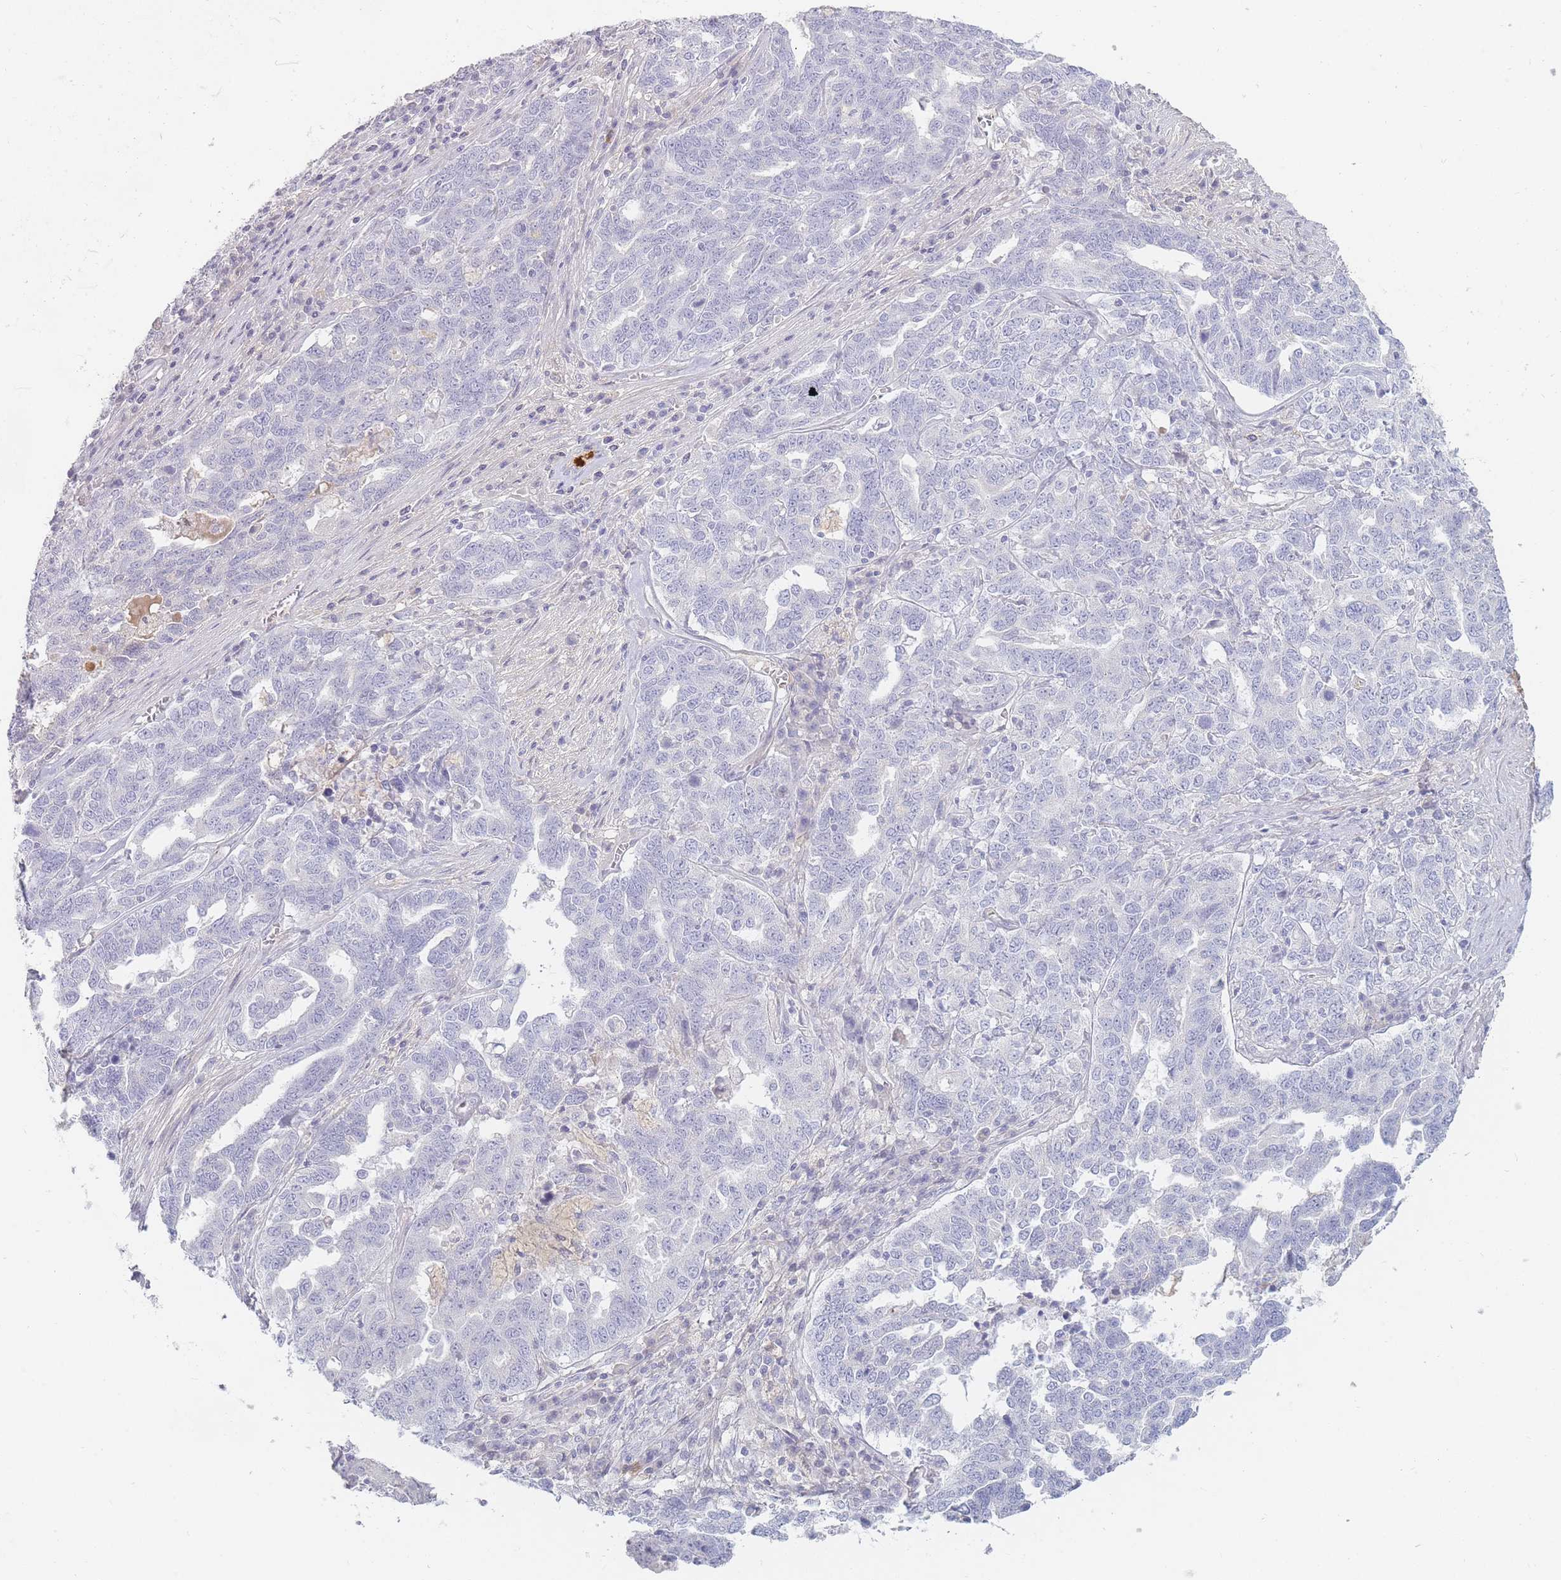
{"staining": {"intensity": "negative", "quantity": "none", "location": "none"}, "tissue": "ovarian cancer", "cell_type": "Tumor cells", "image_type": "cancer", "snomed": [{"axis": "morphology", "description": "Carcinoma, endometroid"}, {"axis": "topography", "description": "Ovary"}], "caption": "High magnification brightfield microscopy of ovarian cancer (endometroid carcinoma) stained with DAB (3,3'-diaminobenzidine) (brown) and counterstained with hematoxylin (blue): tumor cells show no significant expression. (Stains: DAB immunohistochemistry (IHC) with hematoxylin counter stain, Microscopy: brightfield microscopy at high magnification).", "gene": "PRG4", "patient": {"sex": "female", "age": 62}}